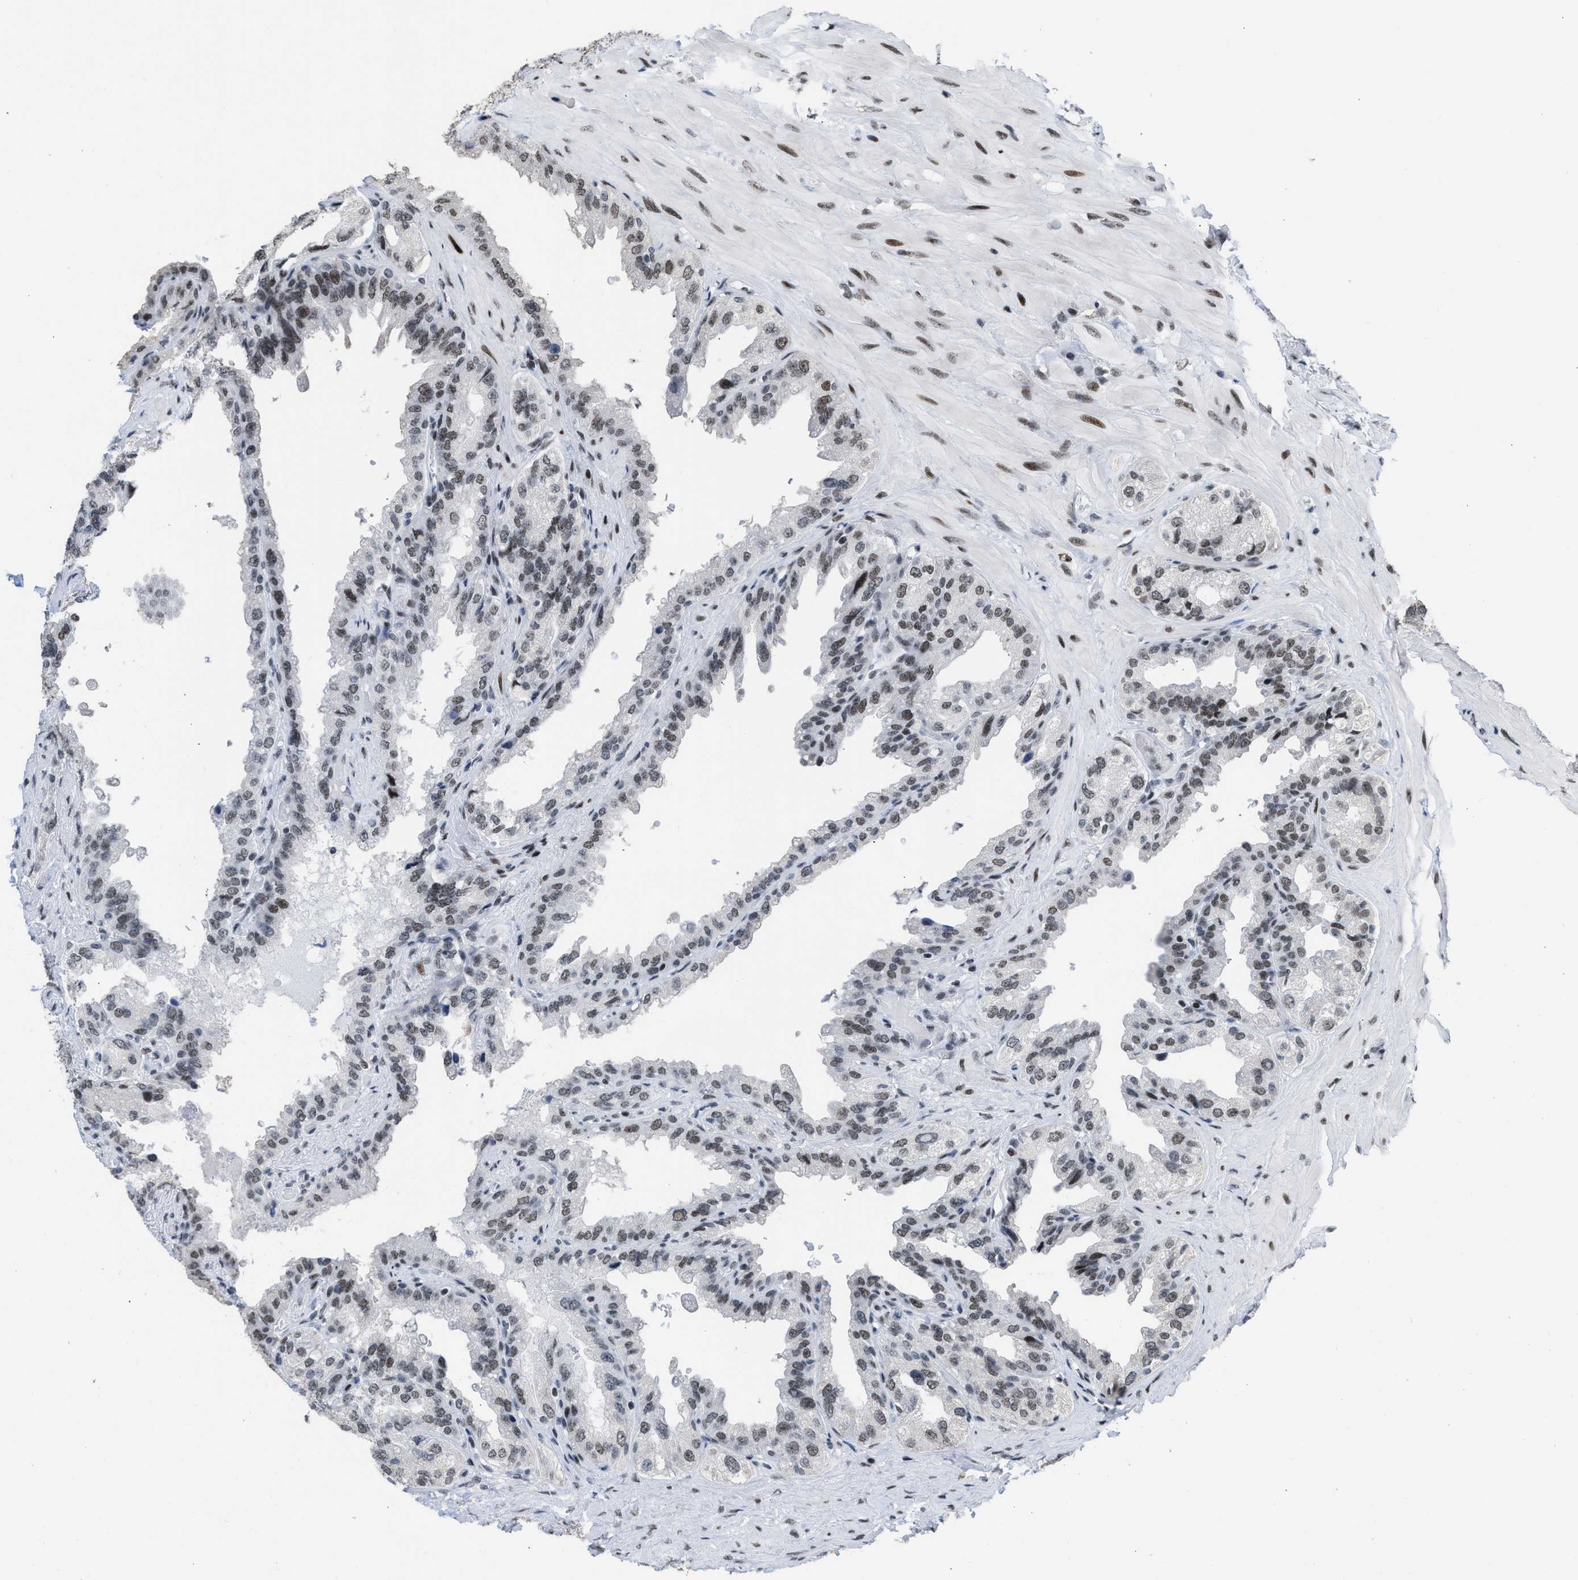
{"staining": {"intensity": "weak", "quantity": ">75%", "location": "nuclear"}, "tissue": "seminal vesicle", "cell_type": "Glandular cells", "image_type": "normal", "snomed": [{"axis": "morphology", "description": "Normal tissue, NOS"}, {"axis": "topography", "description": "Seminal veicle"}], "caption": "Immunohistochemical staining of normal seminal vesicle exhibits low levels of weak nuclear positivity in approximately >75% of glandular cells.", "gene": "TERF2IP", "patient": {"sex": "male", "age": 68}}